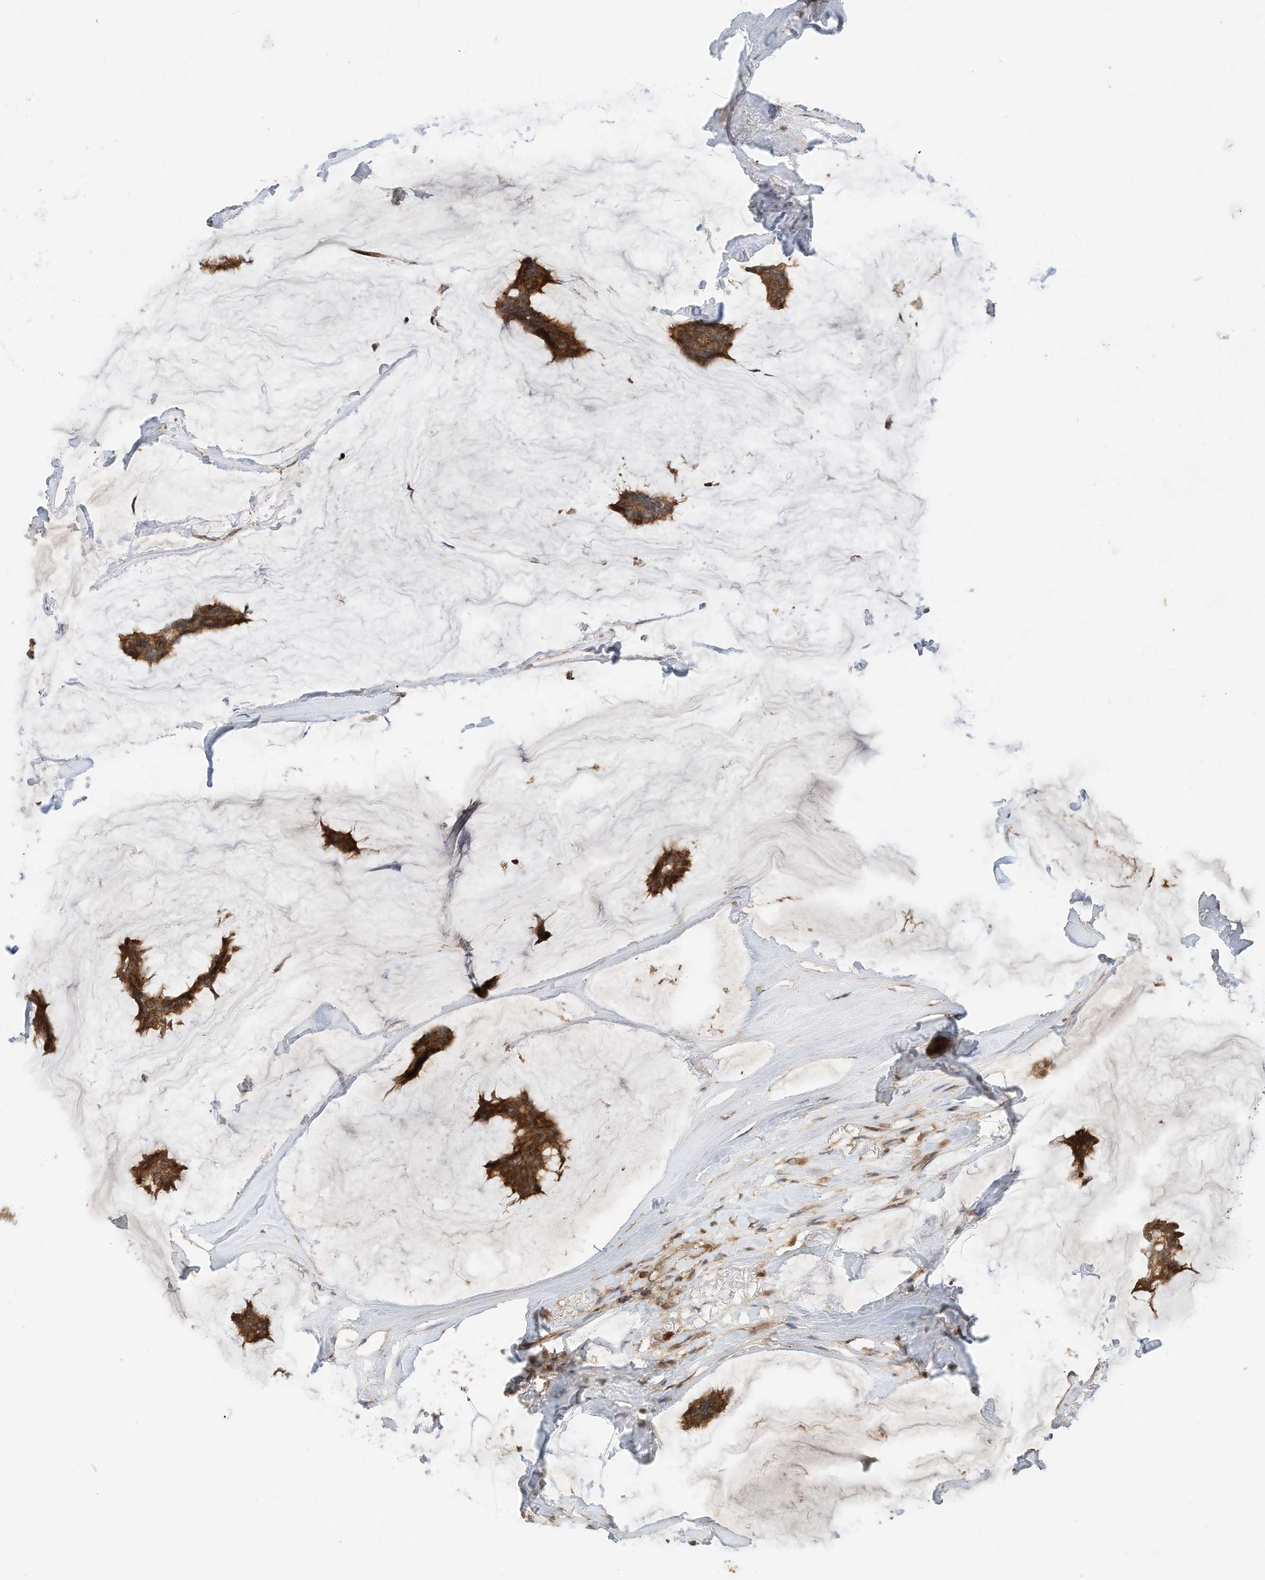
{"staining": {"intensity": "strong", "quantity": ">75%", "location": "cytoplasmic/membranous"}, "tissue": "breast cancer", "cell_type": "Tumor cells", "image_type": "cancer", "snomed": [{"axis": "morphology", "description": "Duct carcinoma"}, {"axis": "topography", "description": "Breast"}], "caption": "The image demonstrates staining of breast cancer (intraductal carcinoma), revealing strong cytoplasmic/membranous protein staining (brown color) within tumor cells. (DAB = brown stain, brightfield microscopy at high magnification).", "gene": "CPAMD8", "patient": {"sex": "female", "age": 93}}